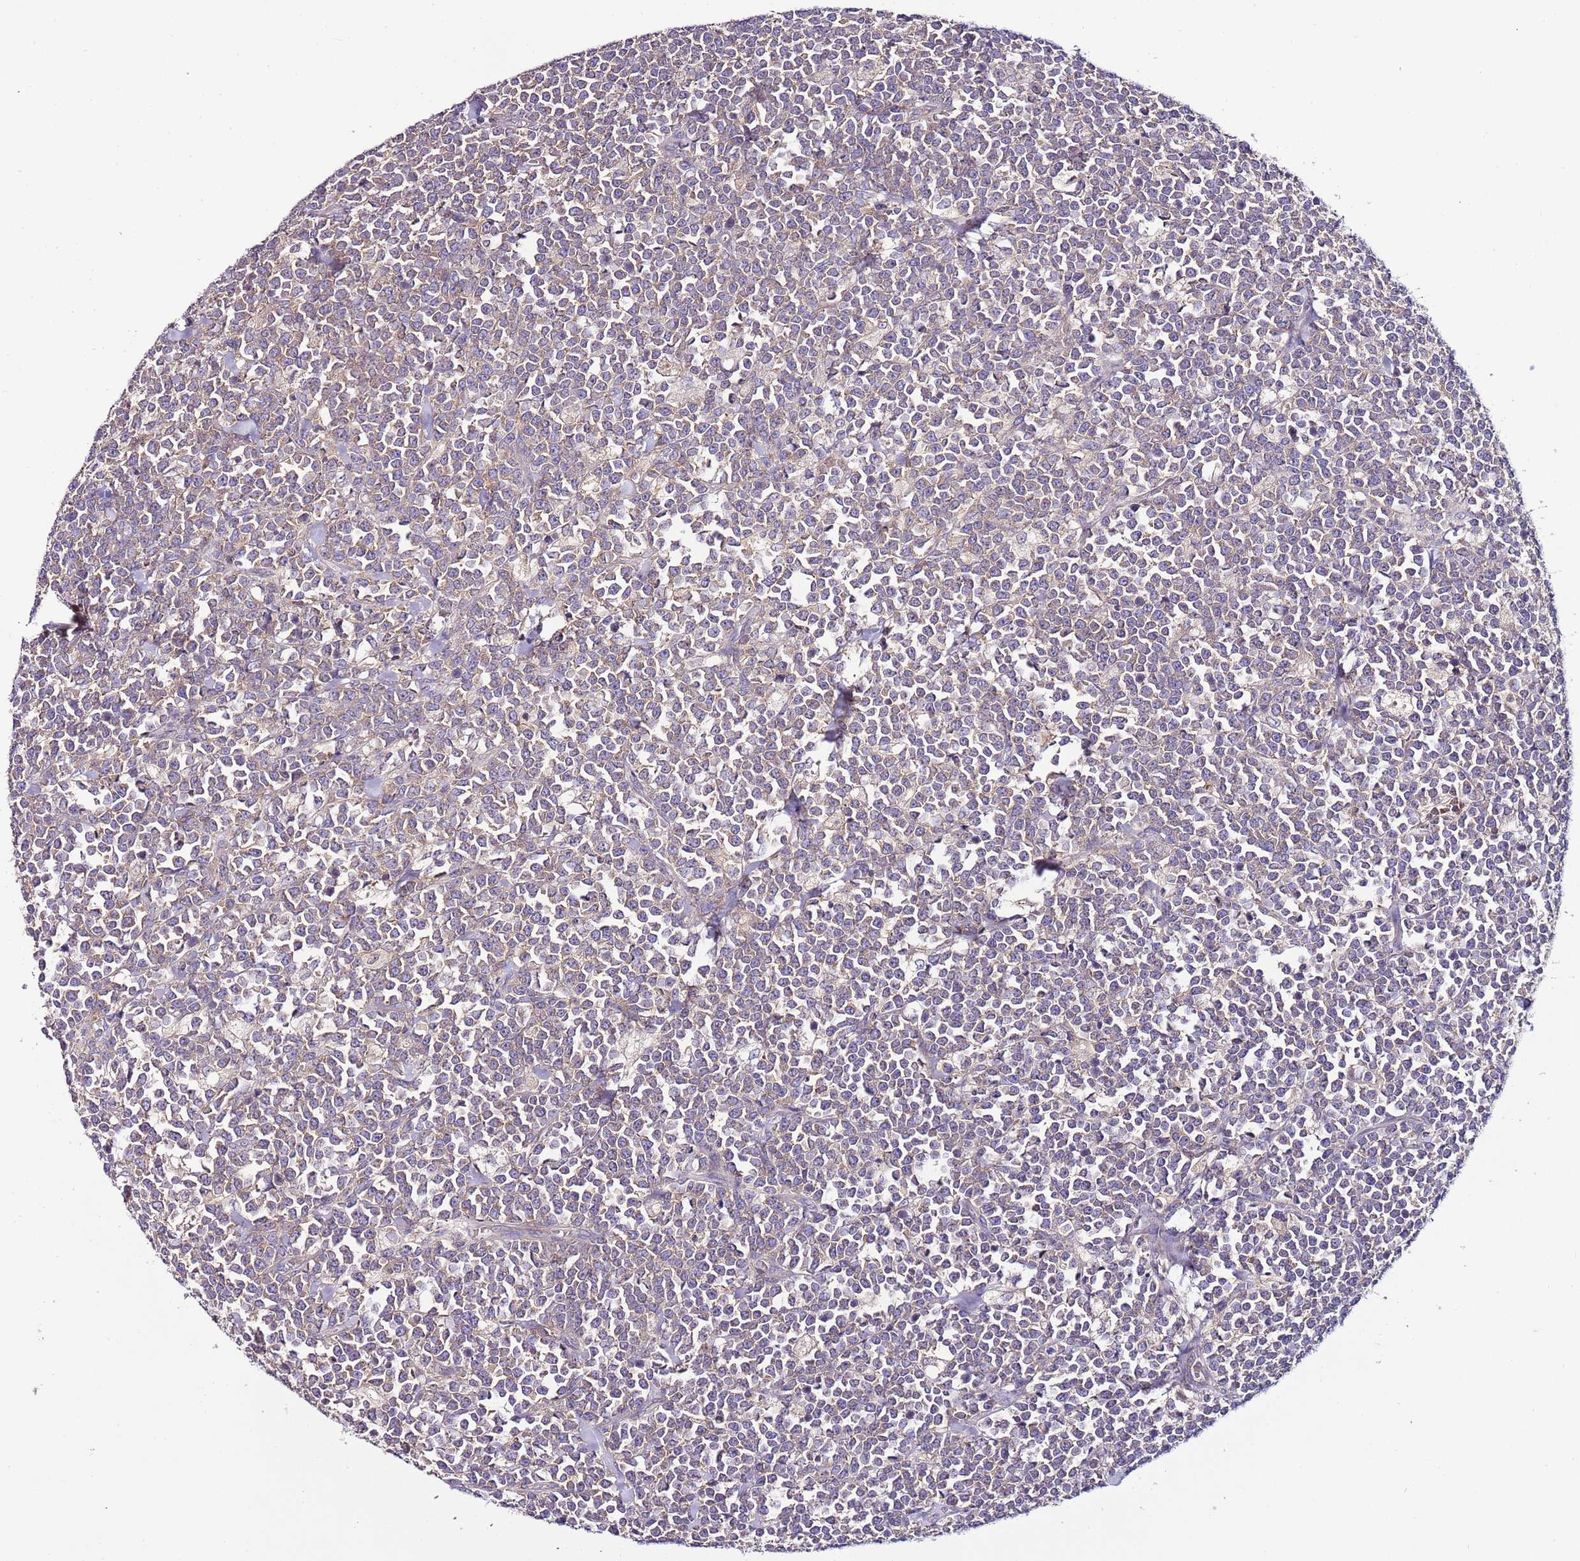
{"staining": {"intensity": "weak", "quantity": ">75%", "location": "cytoplasmic/membranous"}, "tissue": "lymphoma", "cell_type": "Tumor cells", "image_type": "cancer", "snomed": [{"axis": "morphology", "description": "Malignant lymphoma, non-Hodgkin's type, High grade"}, {"axis": "topography", "description": "Small intestine"}, {"axis": "topography", "description": "Colon"}], "caption": "An IHC micrograph of neoplastic tissue is shown. Protein staining in brown highlights weak cytoplasmic/membranous positivity in lymphoma within tumor cells. Nuclei are stained in blue.", "gene": "IGIP", "patient": {"sex": "male", "age": 8}}